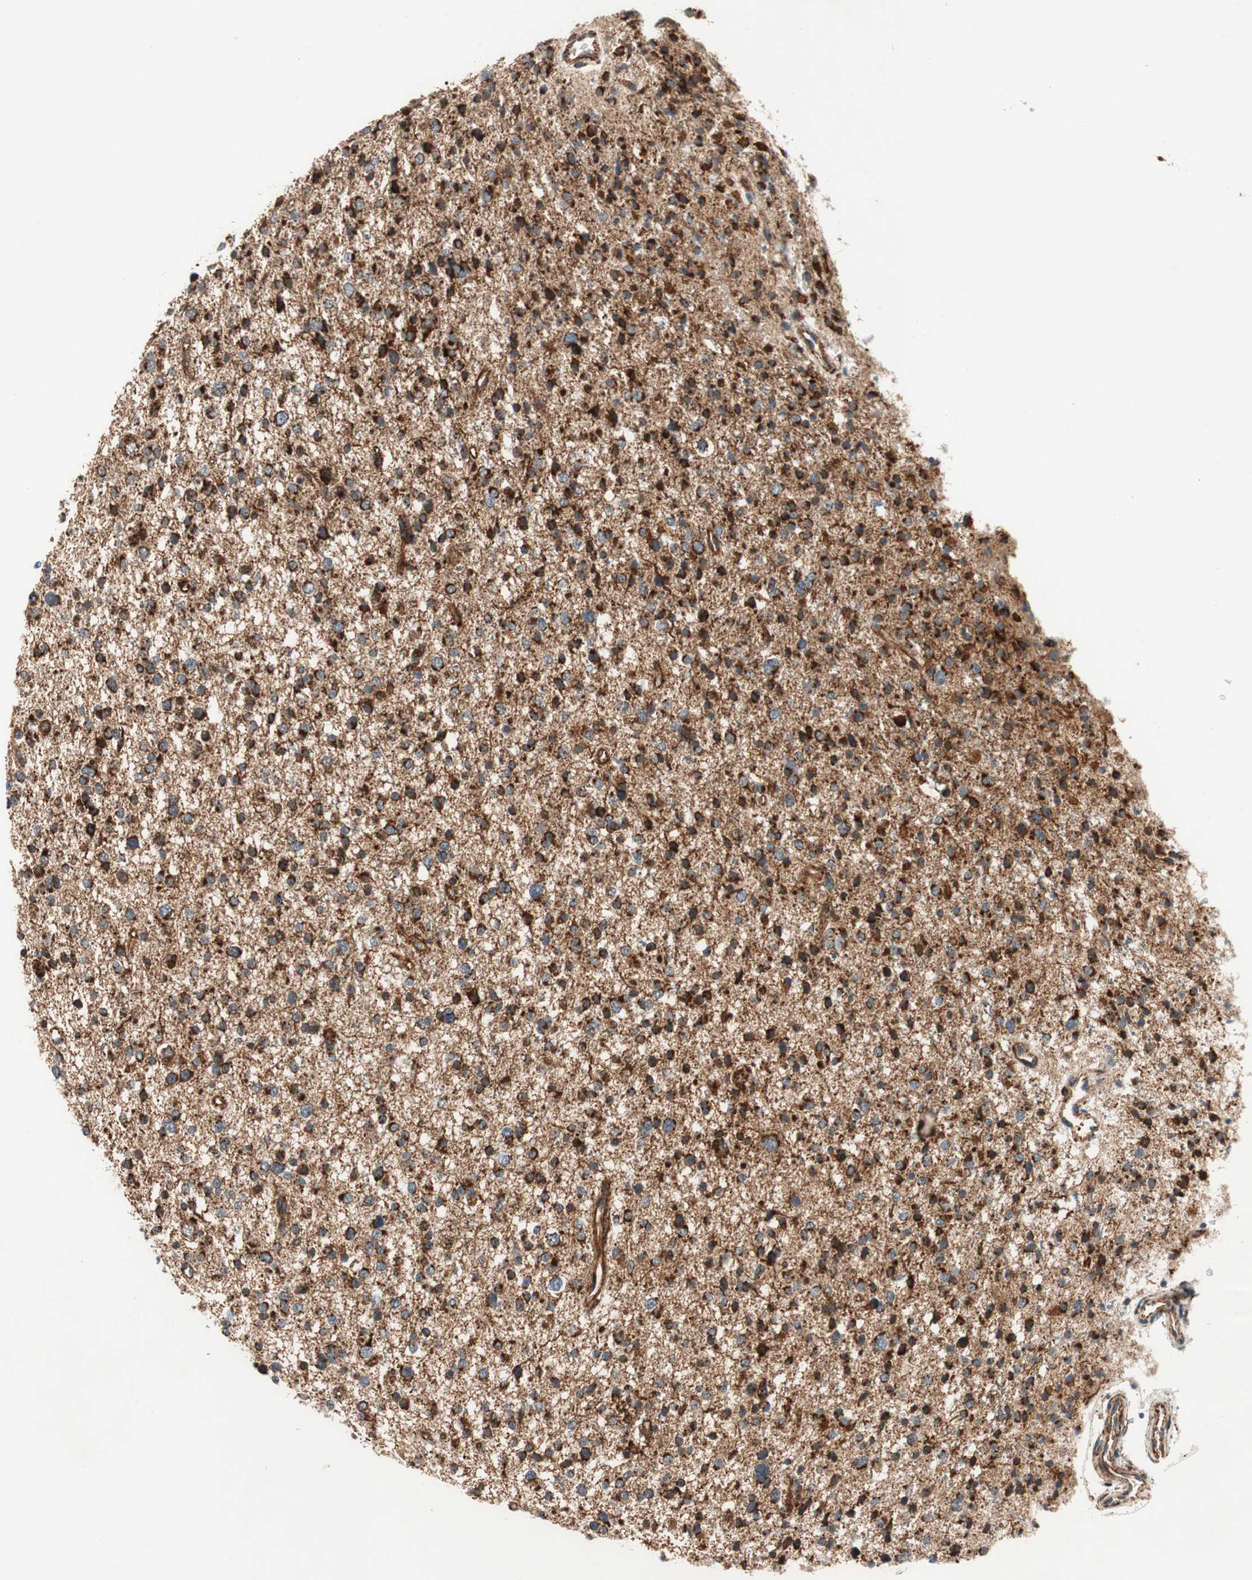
{"staining": {"intensity": "strong", "quantity": ">75%", "location": "cytoplasmic/membranous"}, "tissue": "glioma", "cell_type": "Tumor cells", "image_type": "cancer", "snomed": [{"axis": "morphology", "description": "Glioma, malignant, Low grade"}, {"axis": "topography", "description": "Brain"}], "caption": "About >75% of tumor cells in malignant glioma (low-grade) reveal strong cytoplasmic/membranous protein expression as visualized by brown immunohistochemical staining.", "gene": "AKAP1", "patient": {"sex": "female", "age": 37}}